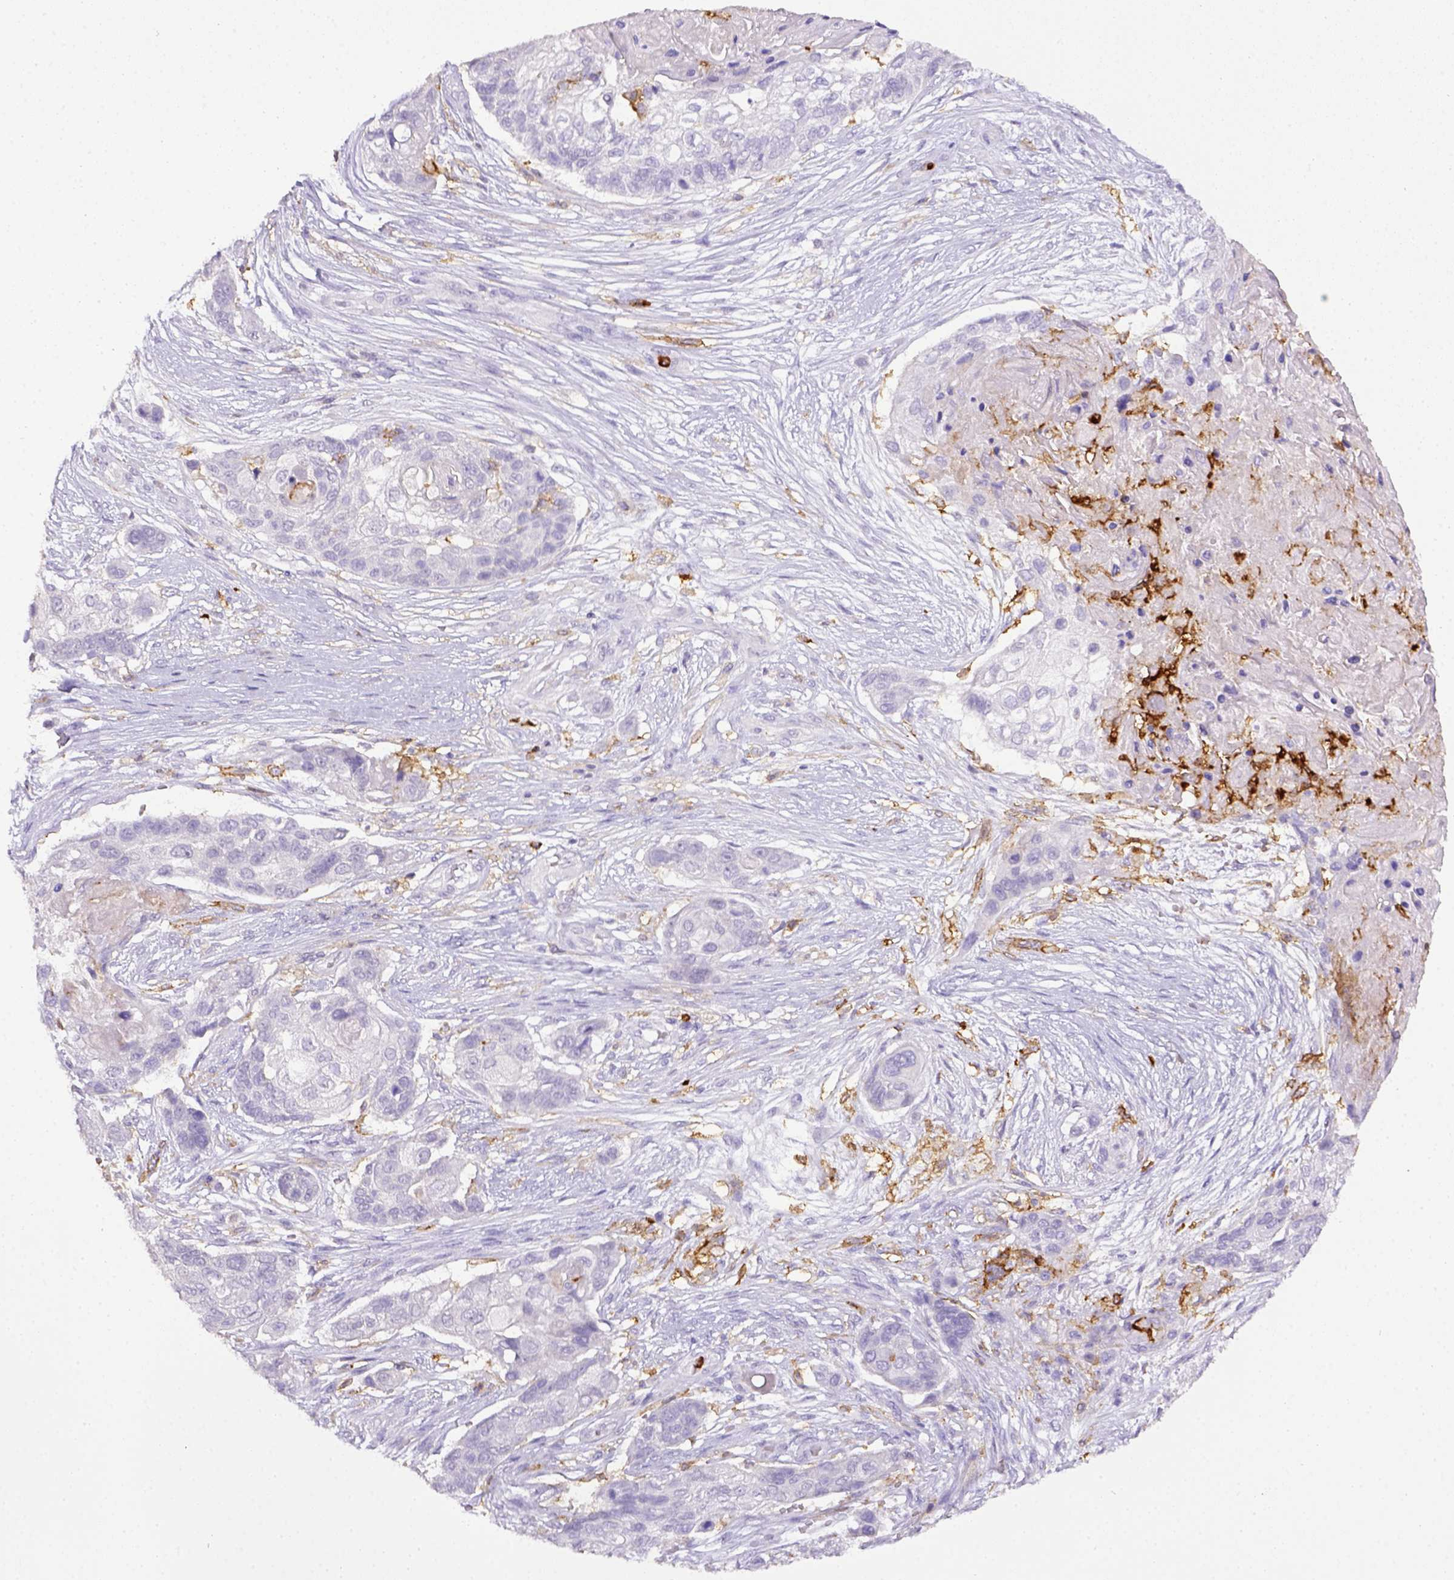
{"staining": {"intensity": "negative", "quantity": "none", "location": "none"}, "tissue": "lung cancer", "cell_type": "Tumor cells", "image_type": "cancer", "snomed": [{"axis": "morphology", "description": "Squamous cell carcinoma, NOS"}, {"axis": "topography", "description": "Lung"}], "caption": "A photomicrograph of squamous cell carcinoma (lung) stained for a protein exhibits no brown staining in tumor cells.", "gene": "ITGAM", "patient": {"sex": "male", "age": 69}}